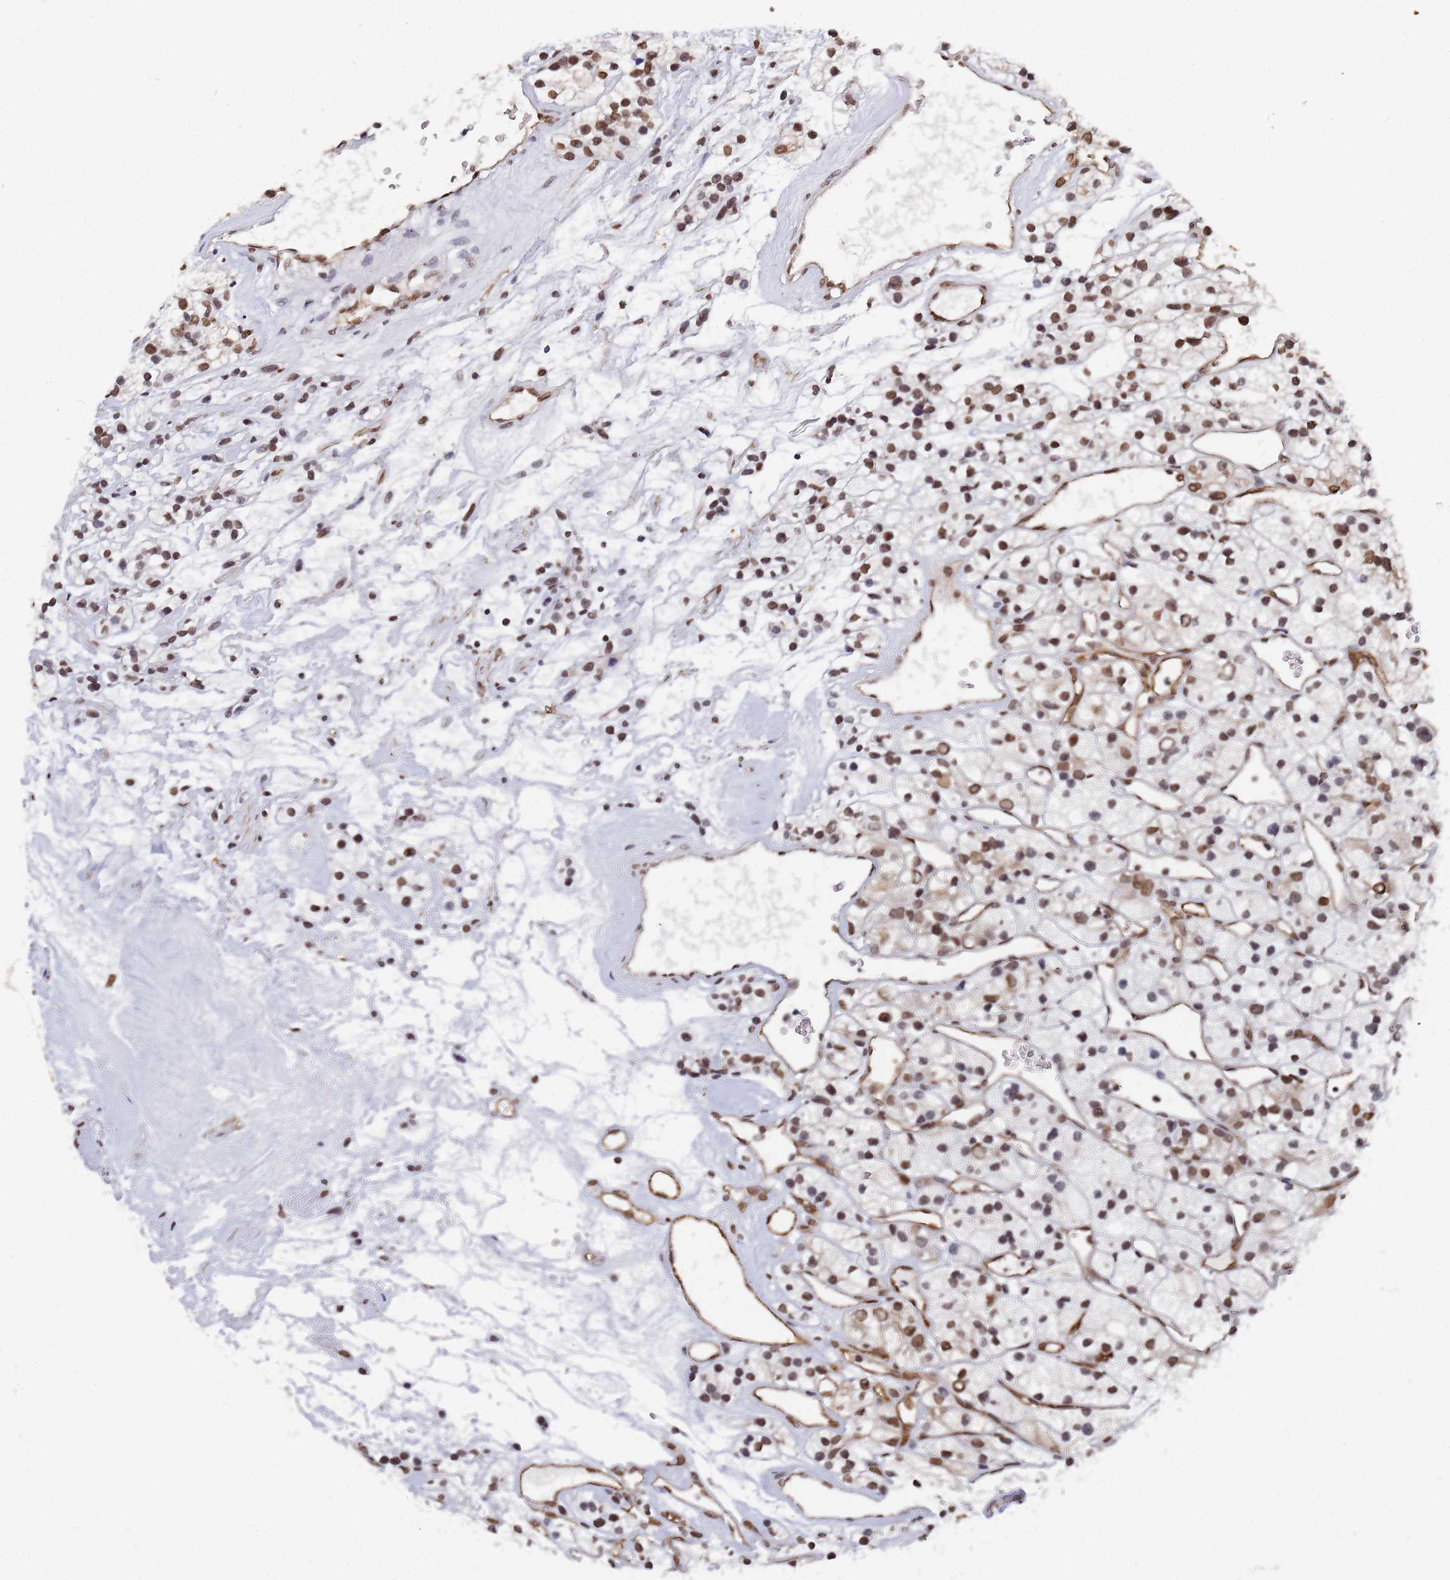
{"staining": {"intensity": "moderate", "quantity": ">75%", "location": "nuclear"}, "tissue": "renal cancer", "cell_type": "Tumor cells", "image_type": "cancer", "snomed": [{"axis": "morphology", "description": "Adenocarcinoma, NOS"}, {"axis": "topography", "description": "Kidney"}], "caption": "Renal adenocarcinoma was stained to show a protein in brown. There is medium levels of moderate nuclear positivity in about >75% of tumor cells.", "gene": "RAVER2", "patient": {"sex": "female", "age": 57}}